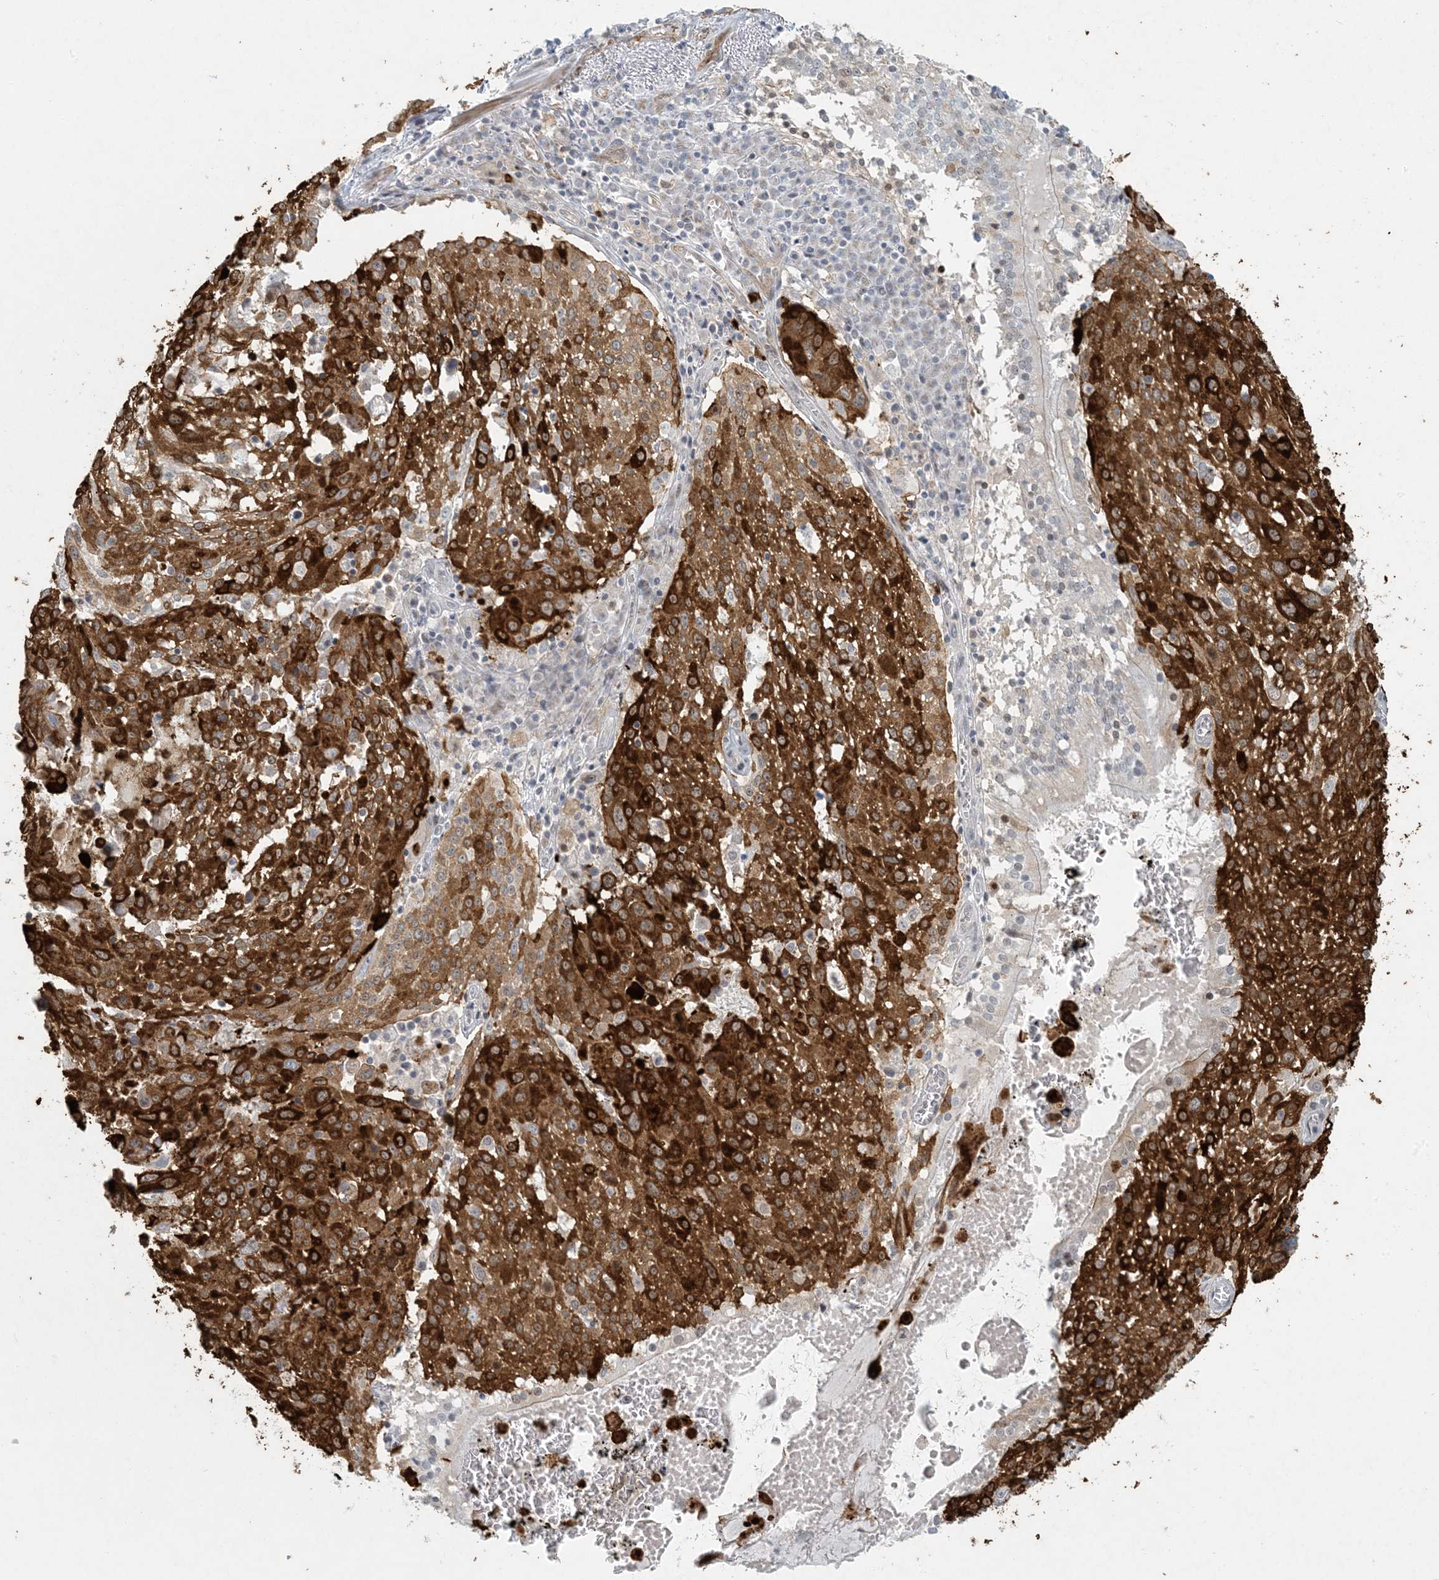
{"staining": {"intensity": "strong", "quantity": ">75%", "location": "cytoplasmic/membranous"}, "tissue": "lung cancer", "cell_type": "Tumor cells", "image_type": "cancer", "snomed": [{"axis": "morphology", "description": "Squamous cell carcinoma, NOS"}, {"axis": "topography", "description": "Lung"}], "caption": "Protein staining by immunohistochemistry (IHC) exhibits strong cytoplasmic/membranous staining in approximately >75% of tumor cells in lung cancer (squamous cell carcinoma). (IHC, brightfield microscopy, high magnification).", "gene": "BCORL1", "patient": {"sex": "male", "age": 65}}